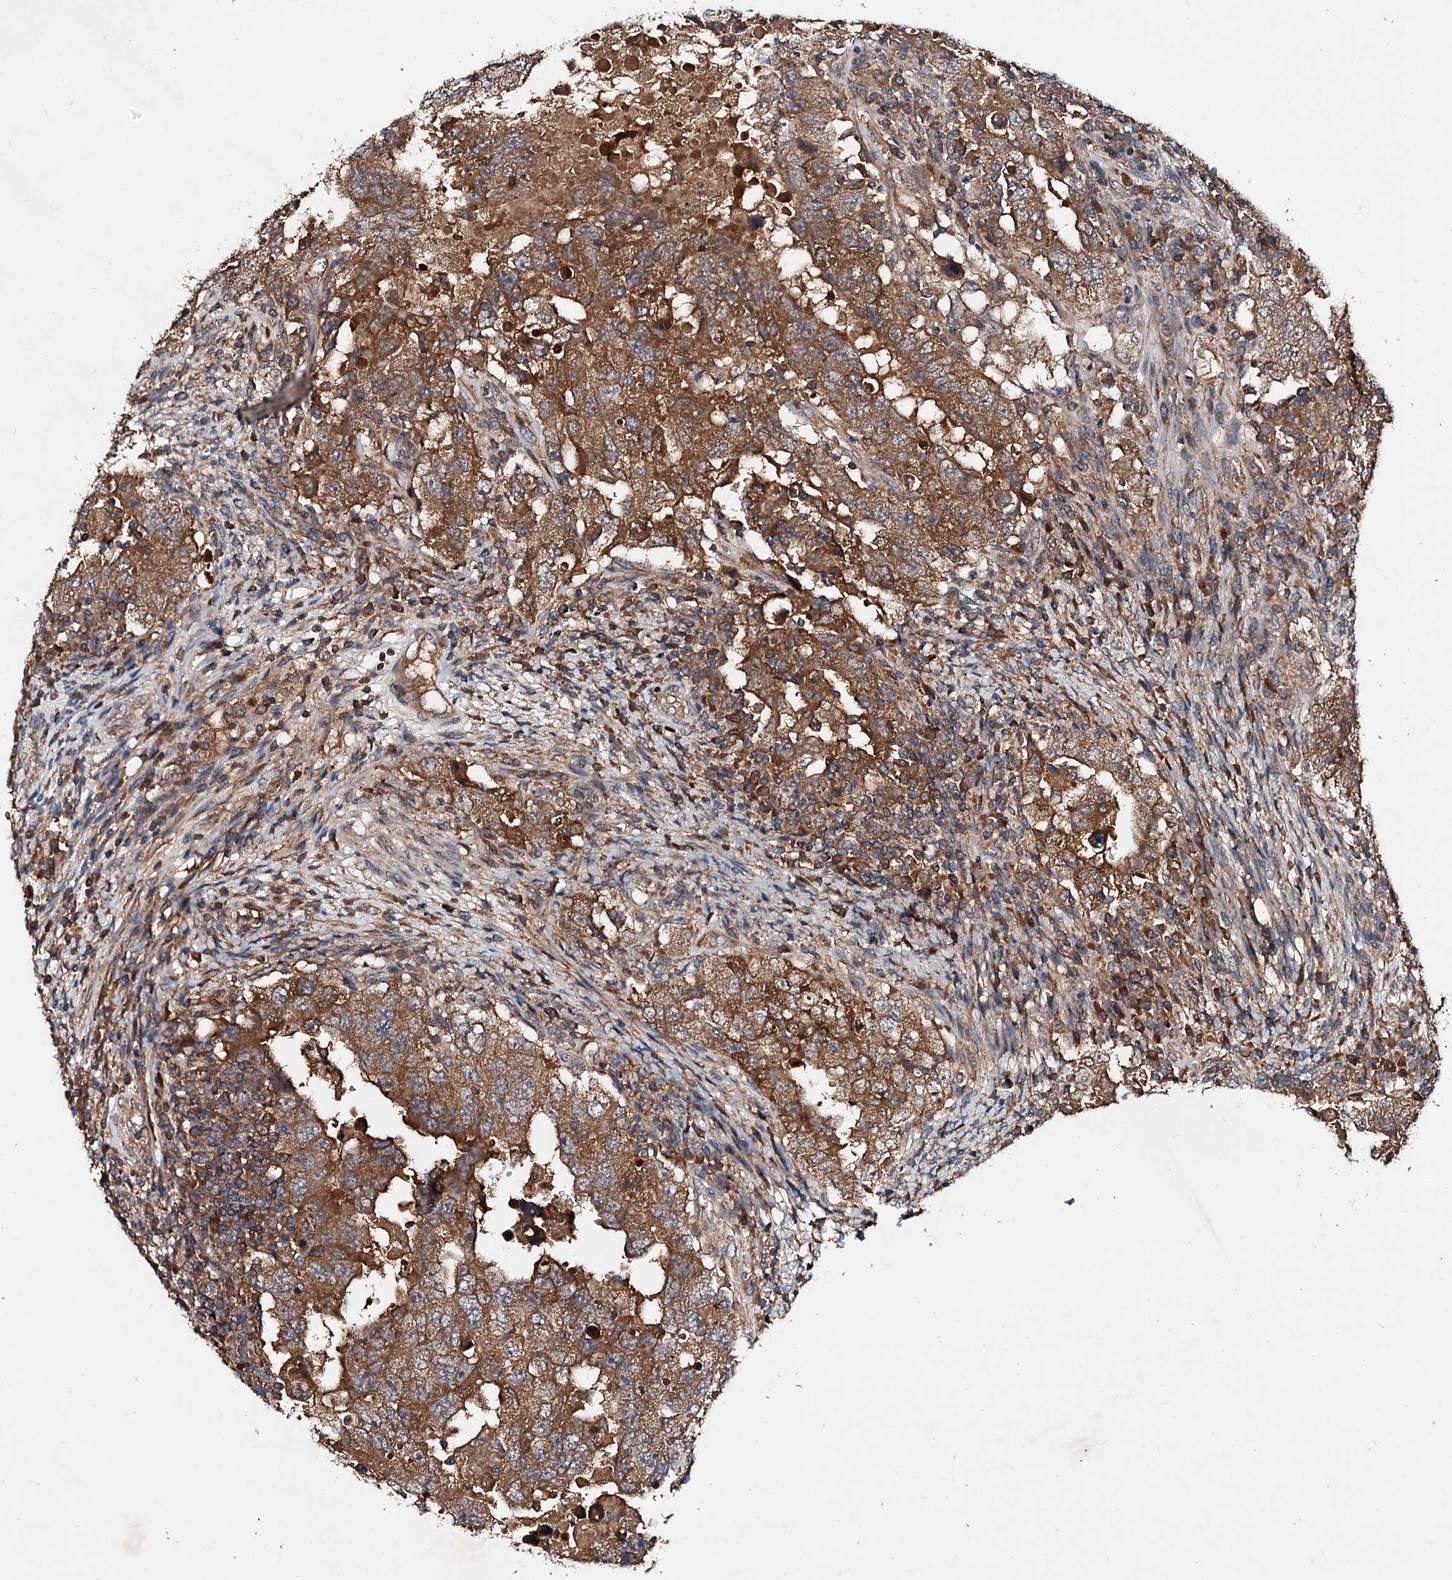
{"staining": {"intensity": "strong", "quantity": ">75%", "location": "cytoplasmic/membranous"}, "tissue": "testis cancer", "cell_type": "Tumor cells", "image_type": "cancer", "snomed": [{"axis": "morphology", "description": "Carcinoma, Embryonal, NOS"}, {"axis": "topography", "description": "Testis"}], "caption": "High-magnification brightfield microscopy of testis cancer (embryonal carcinoma) stained with DAB (3,3'-diaminobenzidine) (brown) and counterstained with hematoxylin (blue). tumor cells exhibit strong cytoplasmic/membranous positivity is present in approximately>75% of cells.", "gene": "EXTL1", "patient": {"sex": "male", "age": 26}}